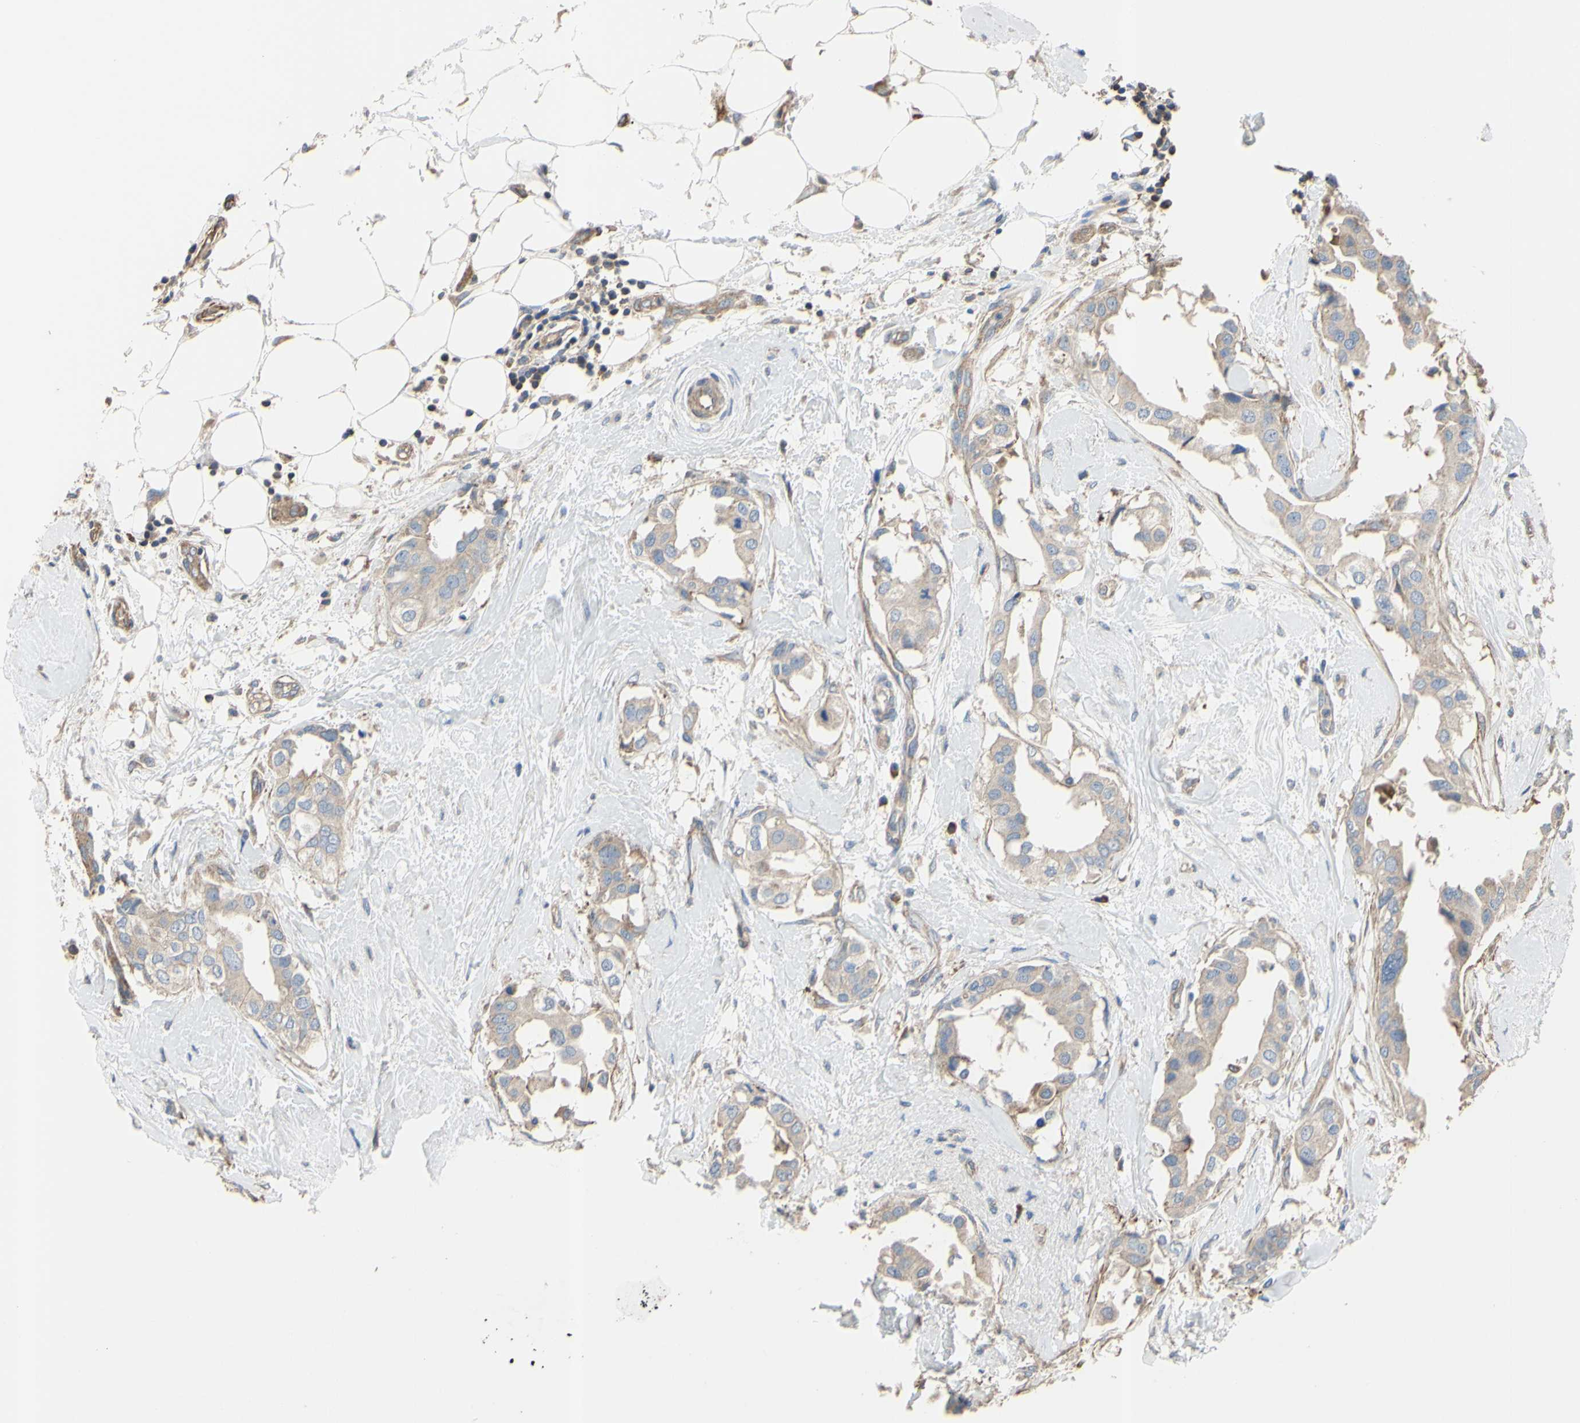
{"staining": {"intensity": "weak", "quantity": ">75%", "location": "cytoplasmic/membranous"}, "tissue": "breast cancer", "cell_type": "Tumor cells", "image_type": "cancer", "snomed": [{"axis": "morphology", "description": "Duct carcinoma"}, {"axis": "topography", "description": "Breast"}], "caption": "Protein staining of infiltrating ductal carcinoma (breast) tissue shows weak cytoplasmic/membranous positivity in approximately >75% of tumor cells.", "gene": "BECN1", "patient": {"sex": "female", "age": 40}}